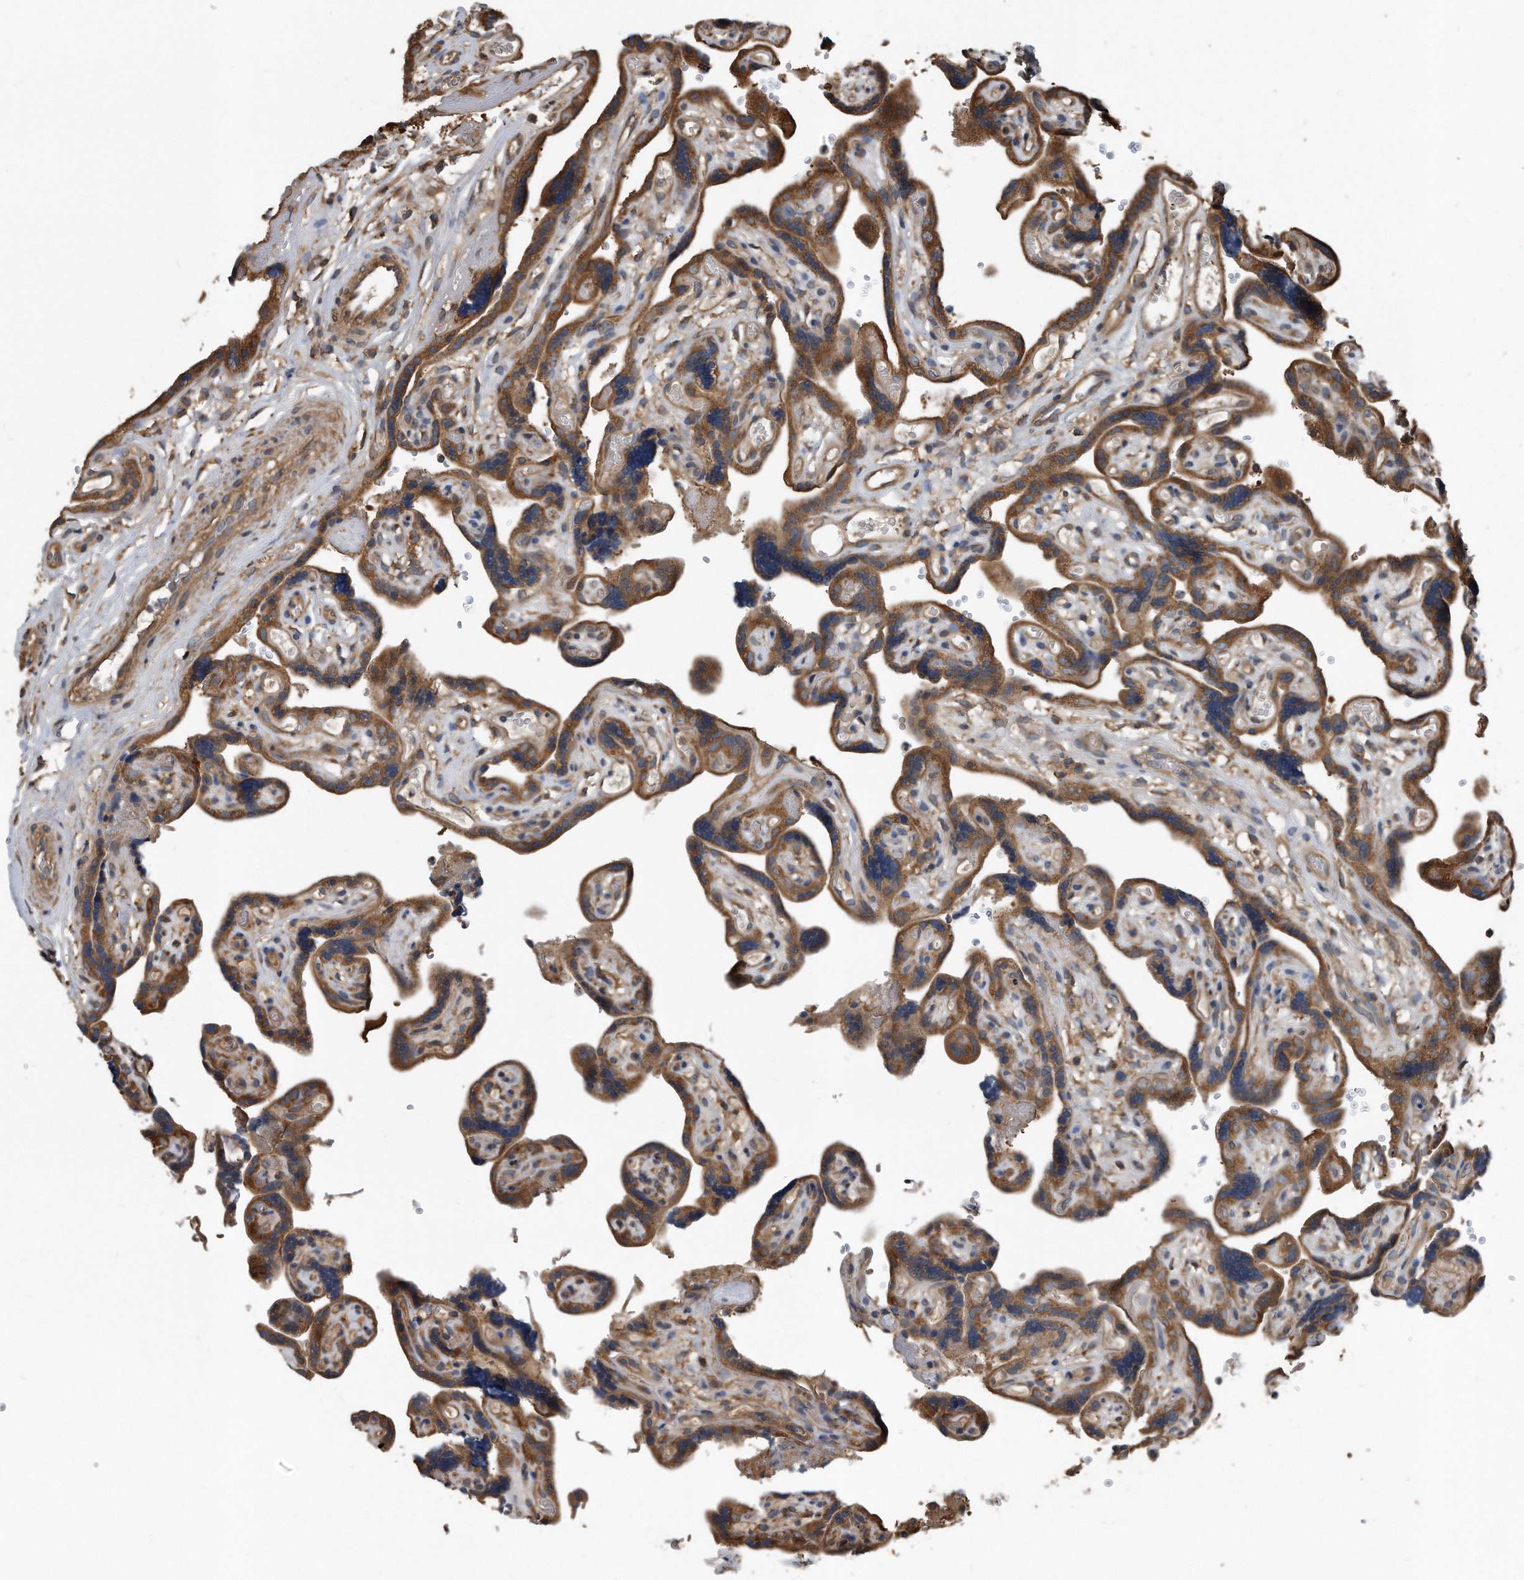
{"staining": {"intensity": "moderate", "quantity": ">75%", "location": "cytoplasmic/membranous"}, "tissue": "placenta", "cell_type": "Decidual cells", "image_type": "normal", "snomed": [{"axis": "morphology", "description": "Normal tissue, NOS"}, {"axis": "topography", "description": "Placenta"}], "caption": "Protein staining reveals moderate cytoplasmic/membranous staining in approximately >75% of decidual cells in normal placenta. (DAB (3,3'-diaminobenzidine) IHC with brightfield microscopy, high magnification).", "gene": "FAM136A", "patient": {"sex": "female", "age": 30}}